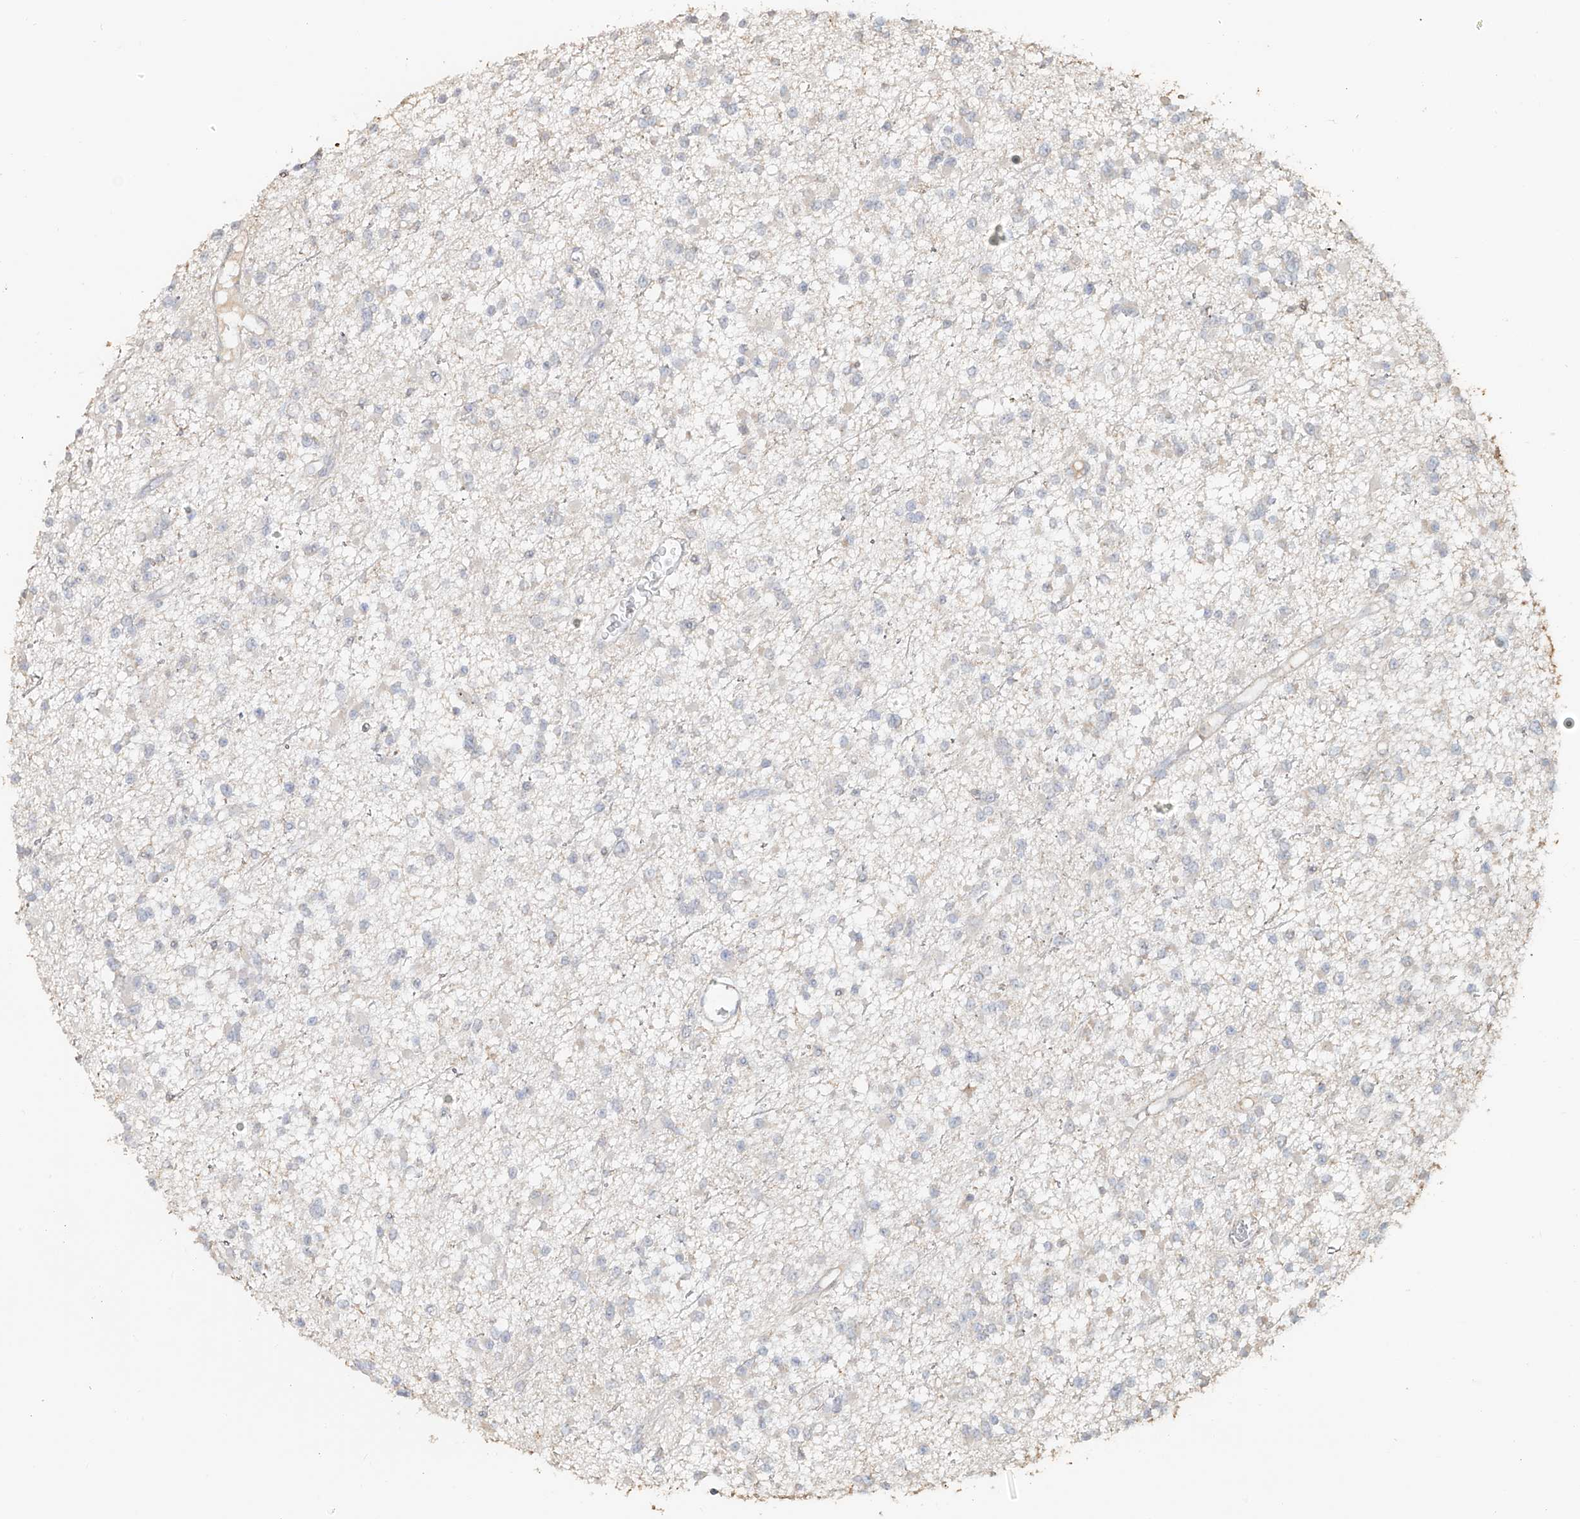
{"staining": {"intensity": "negative", "quantity": "none", "location": "none"}, "tissue": "glioma", "cell_type": "Tumor cells", "image_type": "cancer", "snomed": [{"axis": "morphology", "description": "Glioma, malignant, Low grade"}, {"axis": "topography", "description": "Brain"}], "caption": "Protein analysis of glioma exhibits no significant positivity in tumor cells. (Stains: DAB immunohistochemistry (IHC) with hematoxylin counter stain, Microscopy: brightfield microscopy at high magnification).", "gene": "NPHS1", "patient": {"sex": "female", "age": 22}}